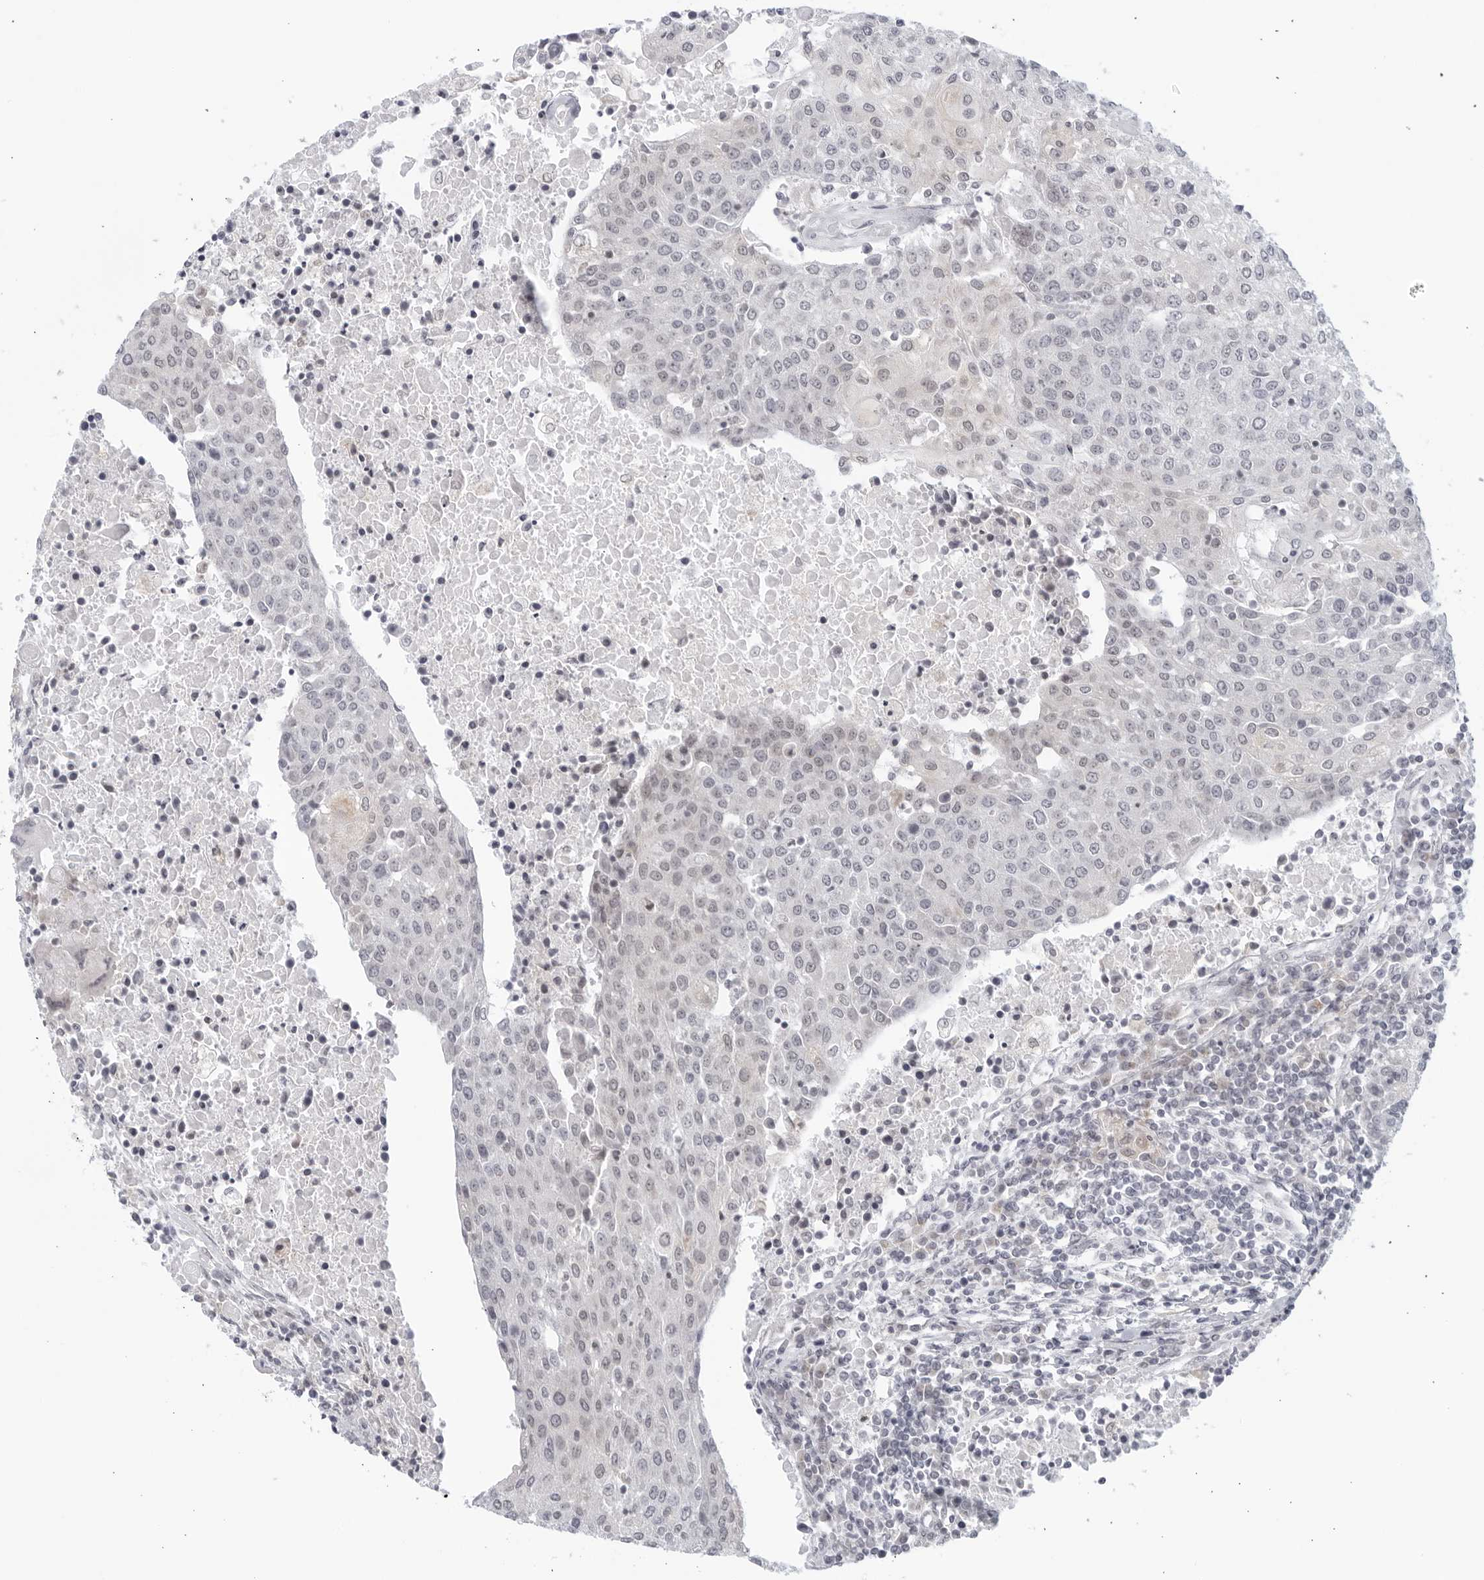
{"staining": {"intensity": "negative", "quantity": "none", "location": "none"}, "tissue": "urothelial cancer", "cell_type": "Tumor cells", "image_type": "cancer", "snomed": [{"axis": "morphology", "description": "Urothelial carcinoma, High grade"}, {"axis": "topography", "description": "Urinary bladder"}], "caption": "The histopathology image demonstrates no staining of tumor cells in urothelial carcinoma (high-grade).", "gene": "WDTC1", "patient": {"sex": "female", "age": 85}}